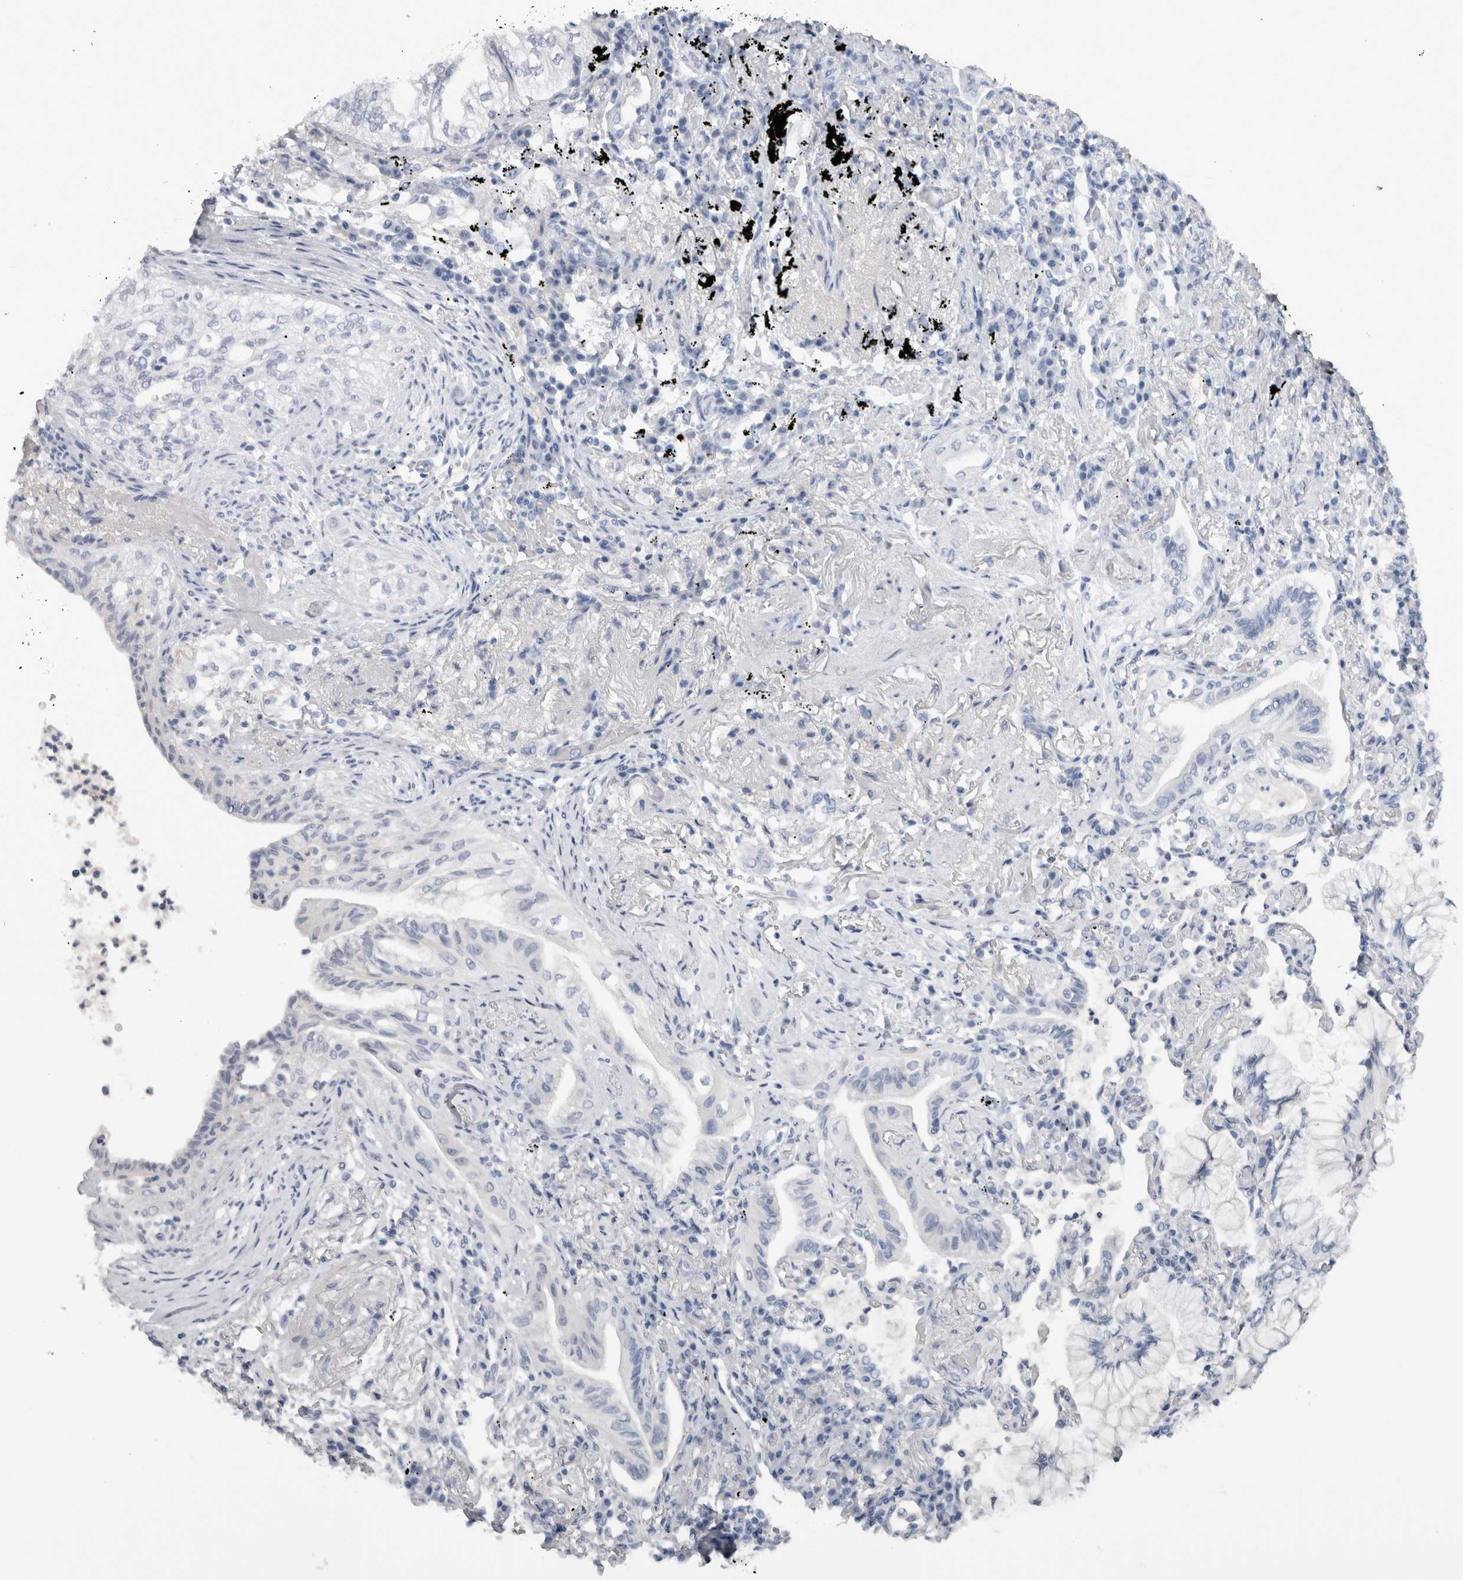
{"staining": {"intensity": "negative", "quantity": "none", "location": "none"}, "tissue": "lung cancer", "cell_type": "Tumor cells", "image_type": "cancer", "snomed": [{"axis": "morphology", "description": "Adenocarcinoma, NOS"}, {"axis": "topography", "description": "Lung"}], "caption": "The IHC image has no significant expression in tumor cells of lung cancer (adenocarcinoma) tissue.", "gene": "ADAM2", "patient": {"sex": "female", "age": 70}}